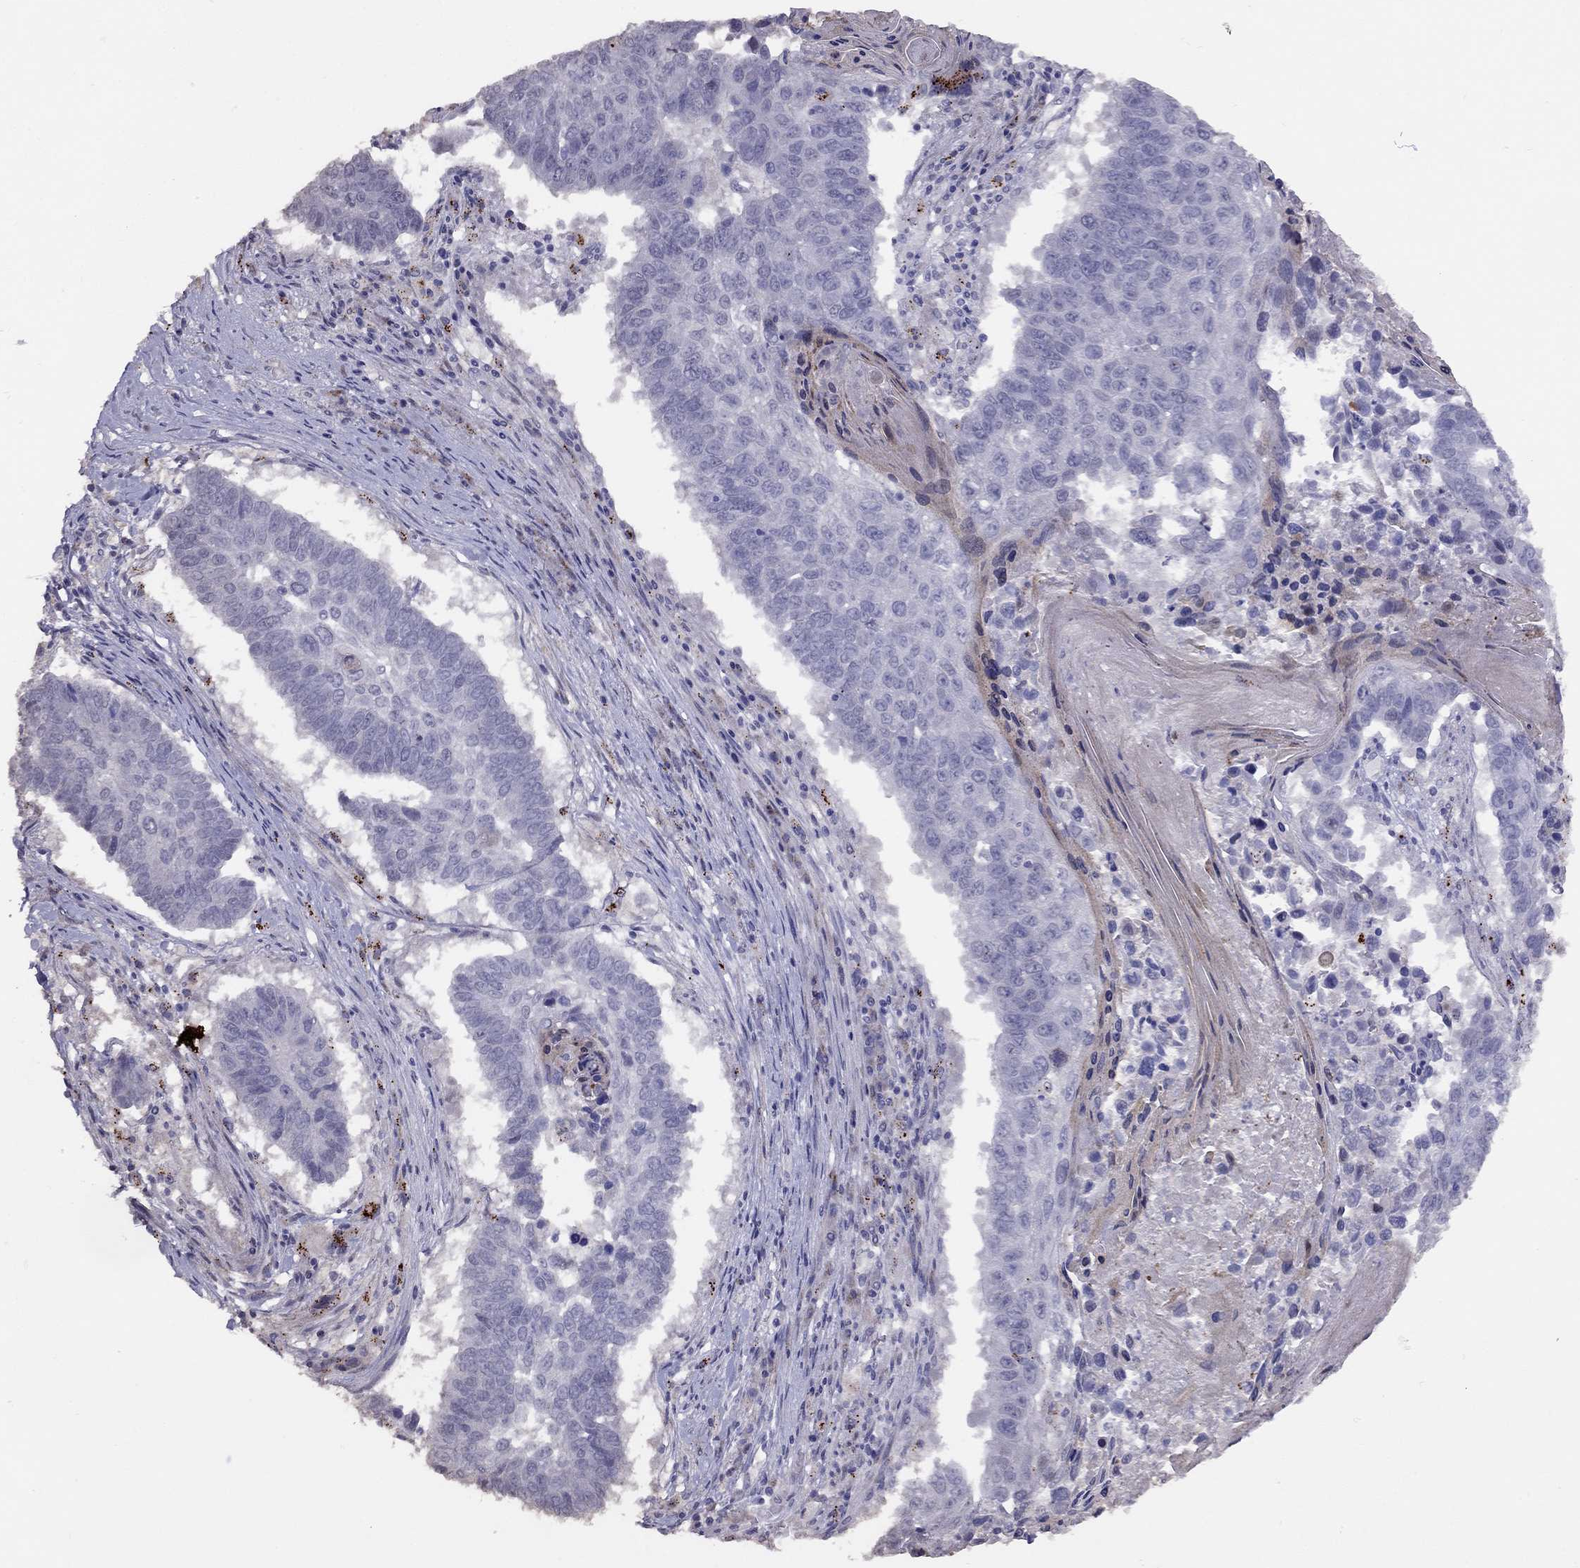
{"staining": {"intensity": "negative", "quantity": "none", "location": "none"}, "tissue": "lung cancer", "cell_type": "Tumor cells", "image_type": "cancer", "snomed": [{"axis": "morphology", "description": "Squamous cell carcinoma, NOS"}, {"axis": "topography", "description": "Lung"}], "caption": "Immunohistochemistry micrograph of neoplastic tissue: lung cancer stained with DAB (3,3'-diaminobenzidine) shows no significant protein positivity in tumor cells.", "gene": "MAGEB4", "patient": {"sex": "male", "age": 73}}